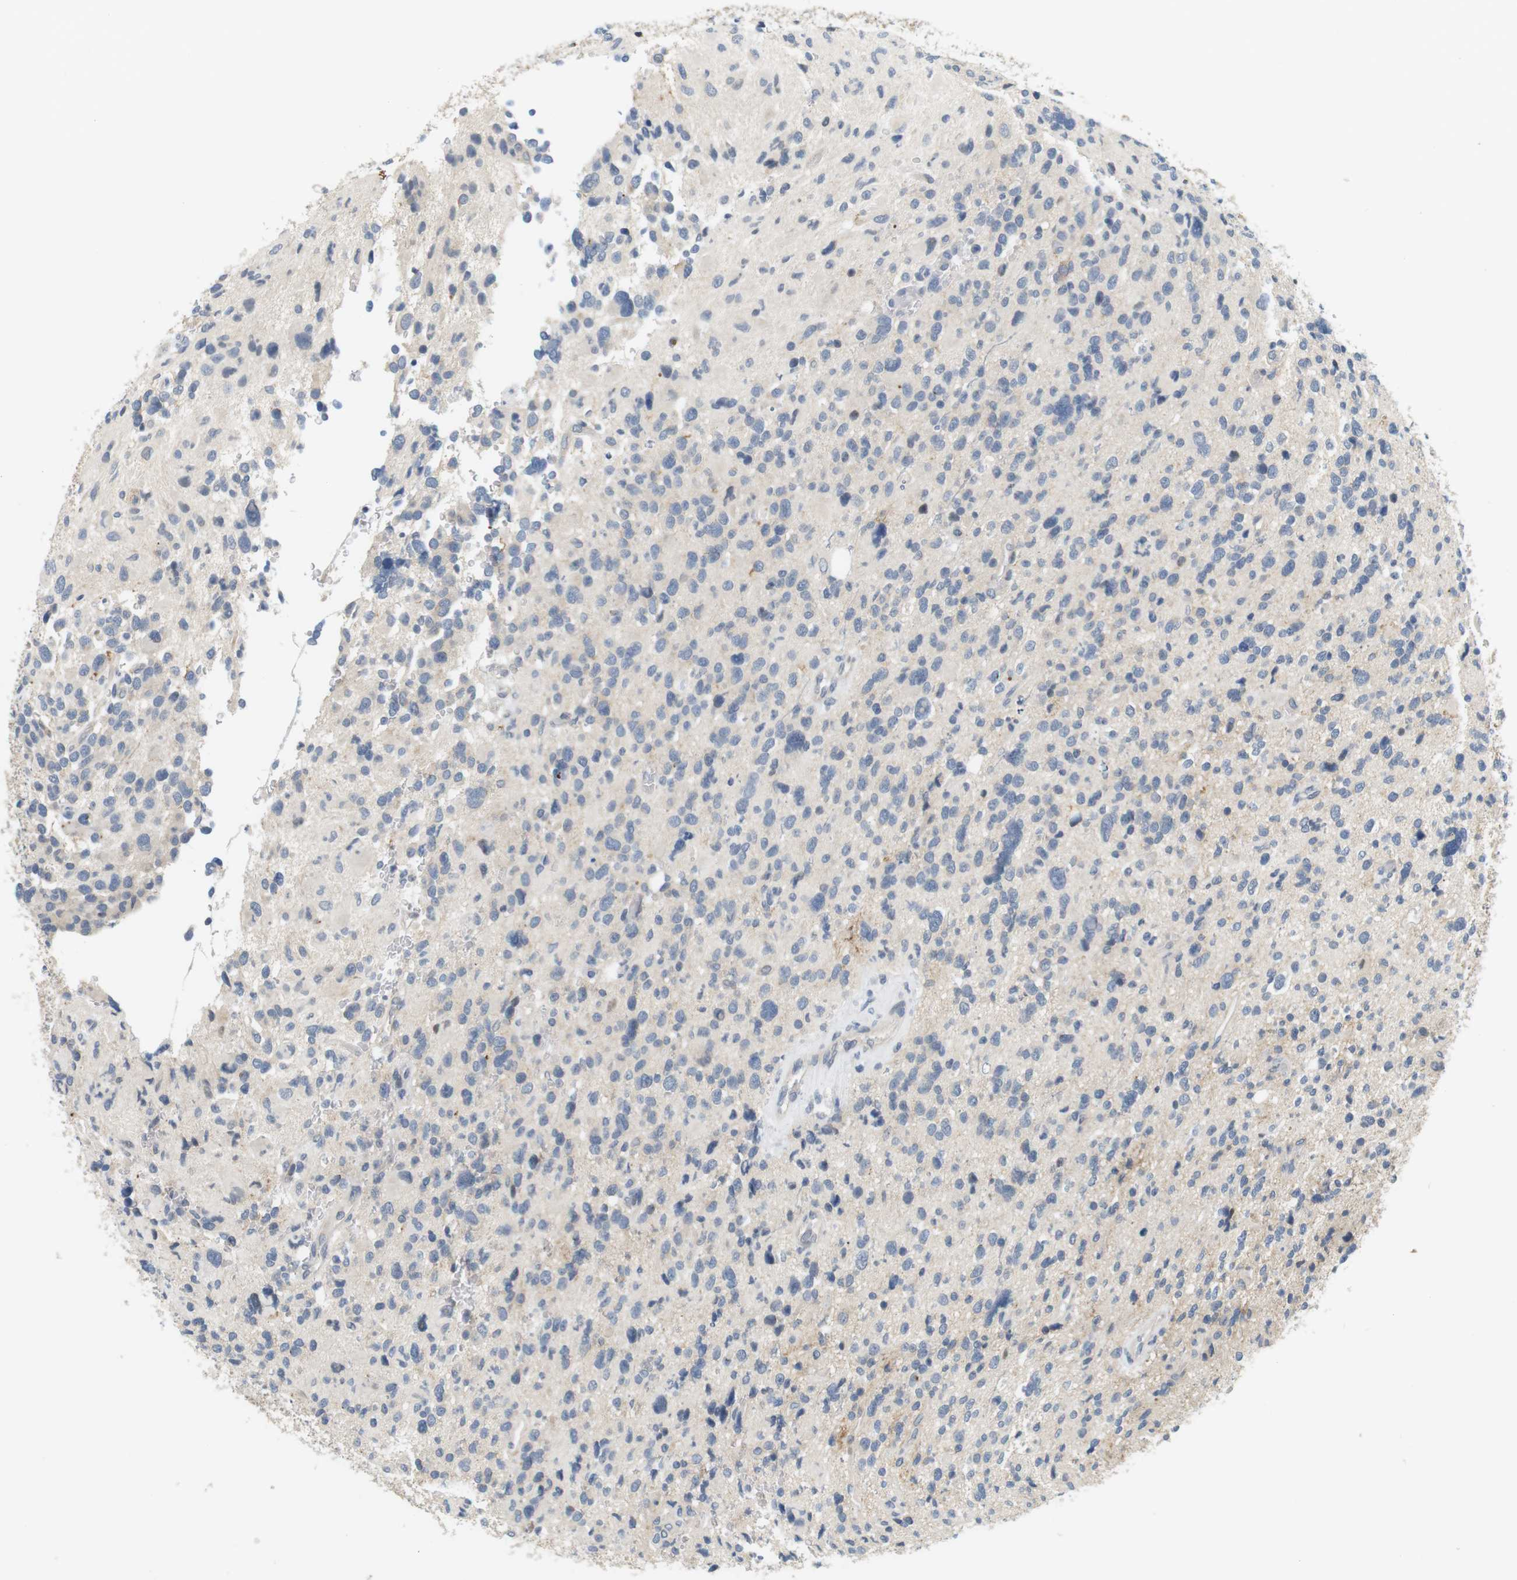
{"staining": {"intensity": "negative", "quantity": "none", "location": "none"}, "tissue": "glioma", "cell_type": "Tumor cells", "image_type": "cancer", "snomed": [{"axis": "morphology", "description": "Glioma, malignant, High grade"}, {"axis": "topography", "description": "Brain"}], "caption": "Immunohistochemical staining of human malignant glioma (high-grade) displays no significant staining in tumor cells.", "gene": "EVA1C", "patient": {"sex": "male", "age": 48}}